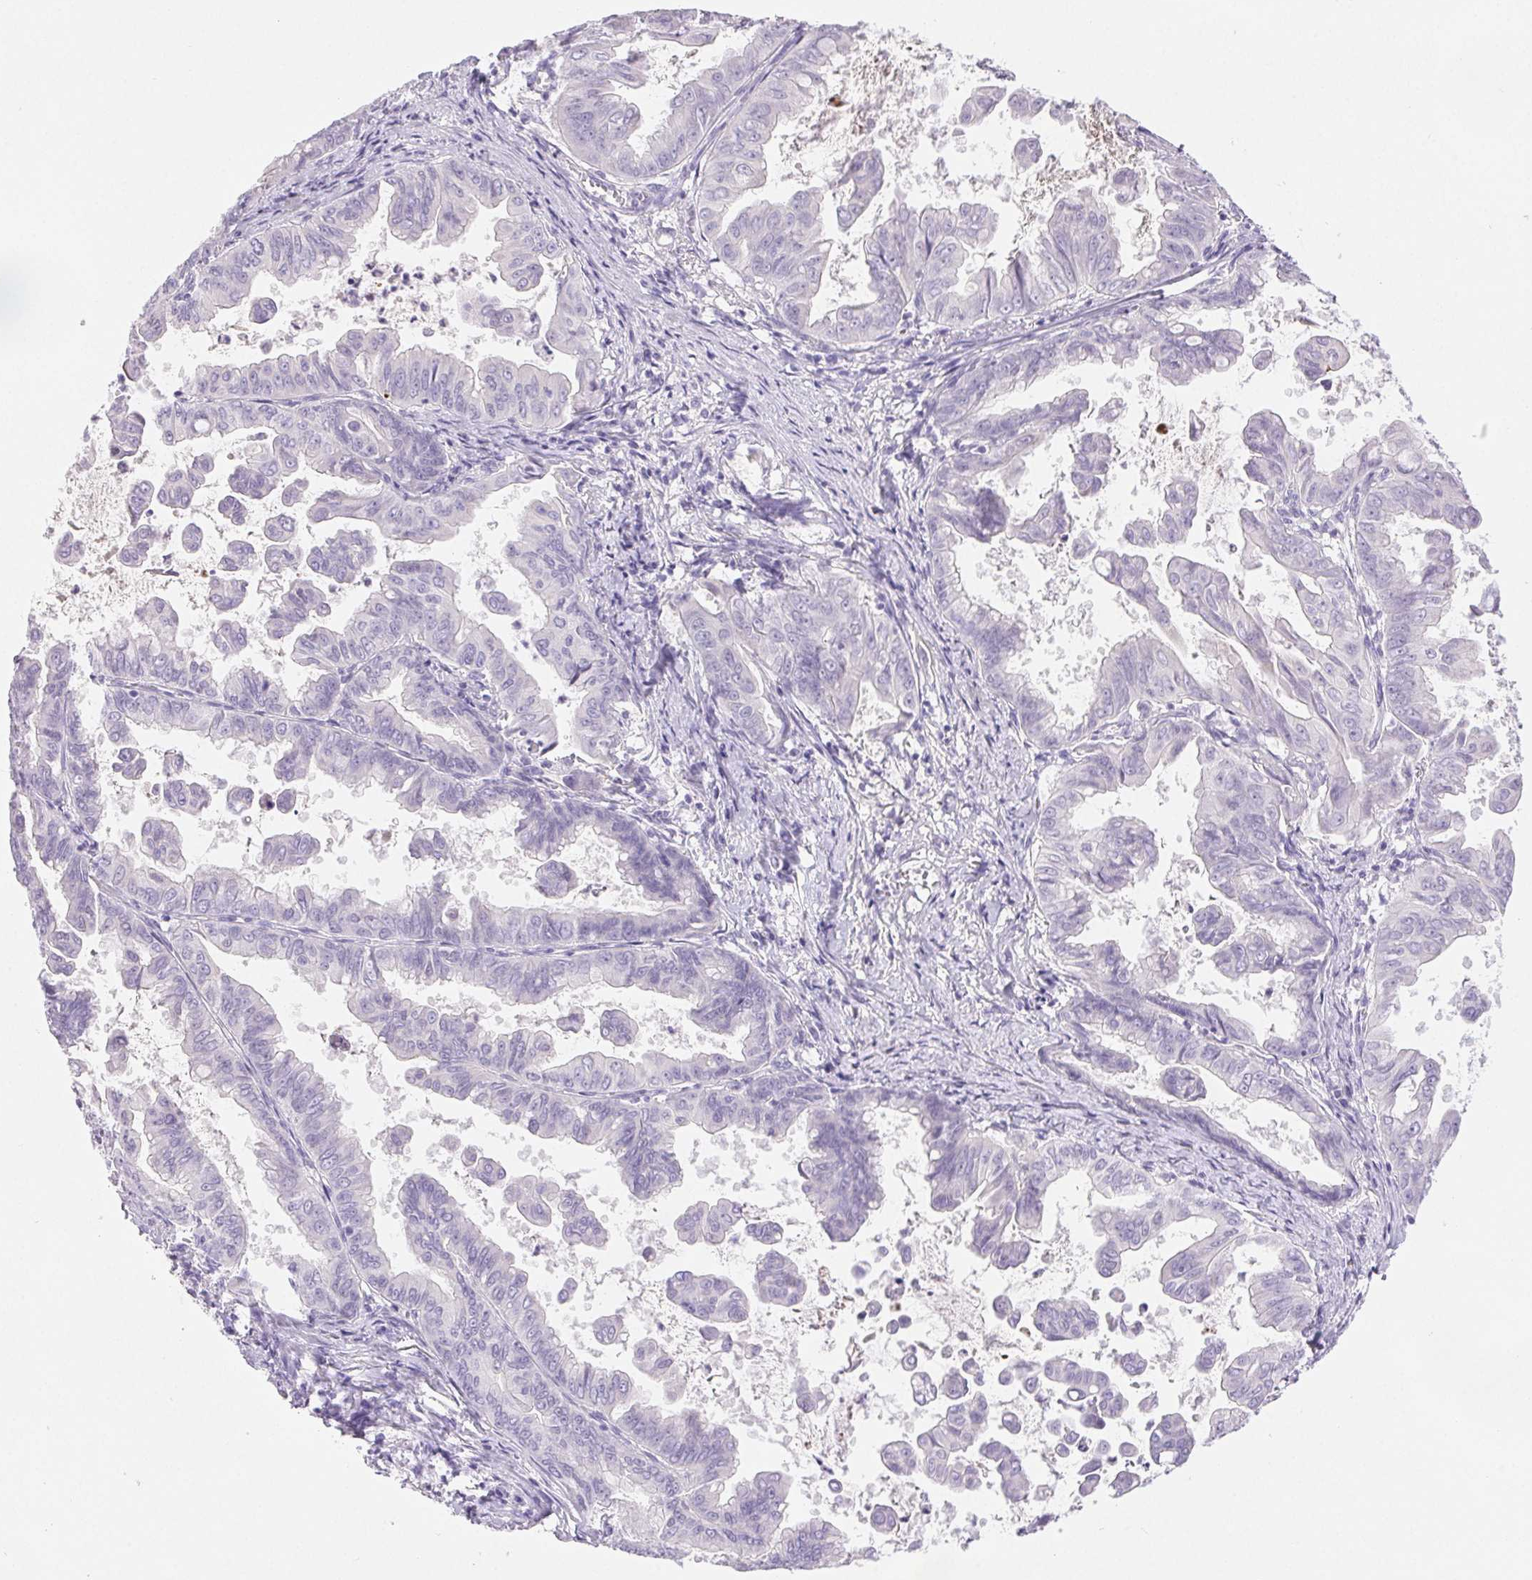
{"staining": {"intensity": "negative", "quantity": "none", "location": "none"}, "tissue": "stomach cancer", "cell_type": "Tumor cells", "image_type": "cancer", "snomed": [{"axis": "morphology", "description": "Adenocarcinoma, NOS"}, {"axis": "topography", "description": "Stomach, upper"}], "caption": "There is no significant staining in tumor cells of stomach cancer (adenocarcinoma).", "gene": "CLDN16", "patient": {"sex": "male", "age": 80}}